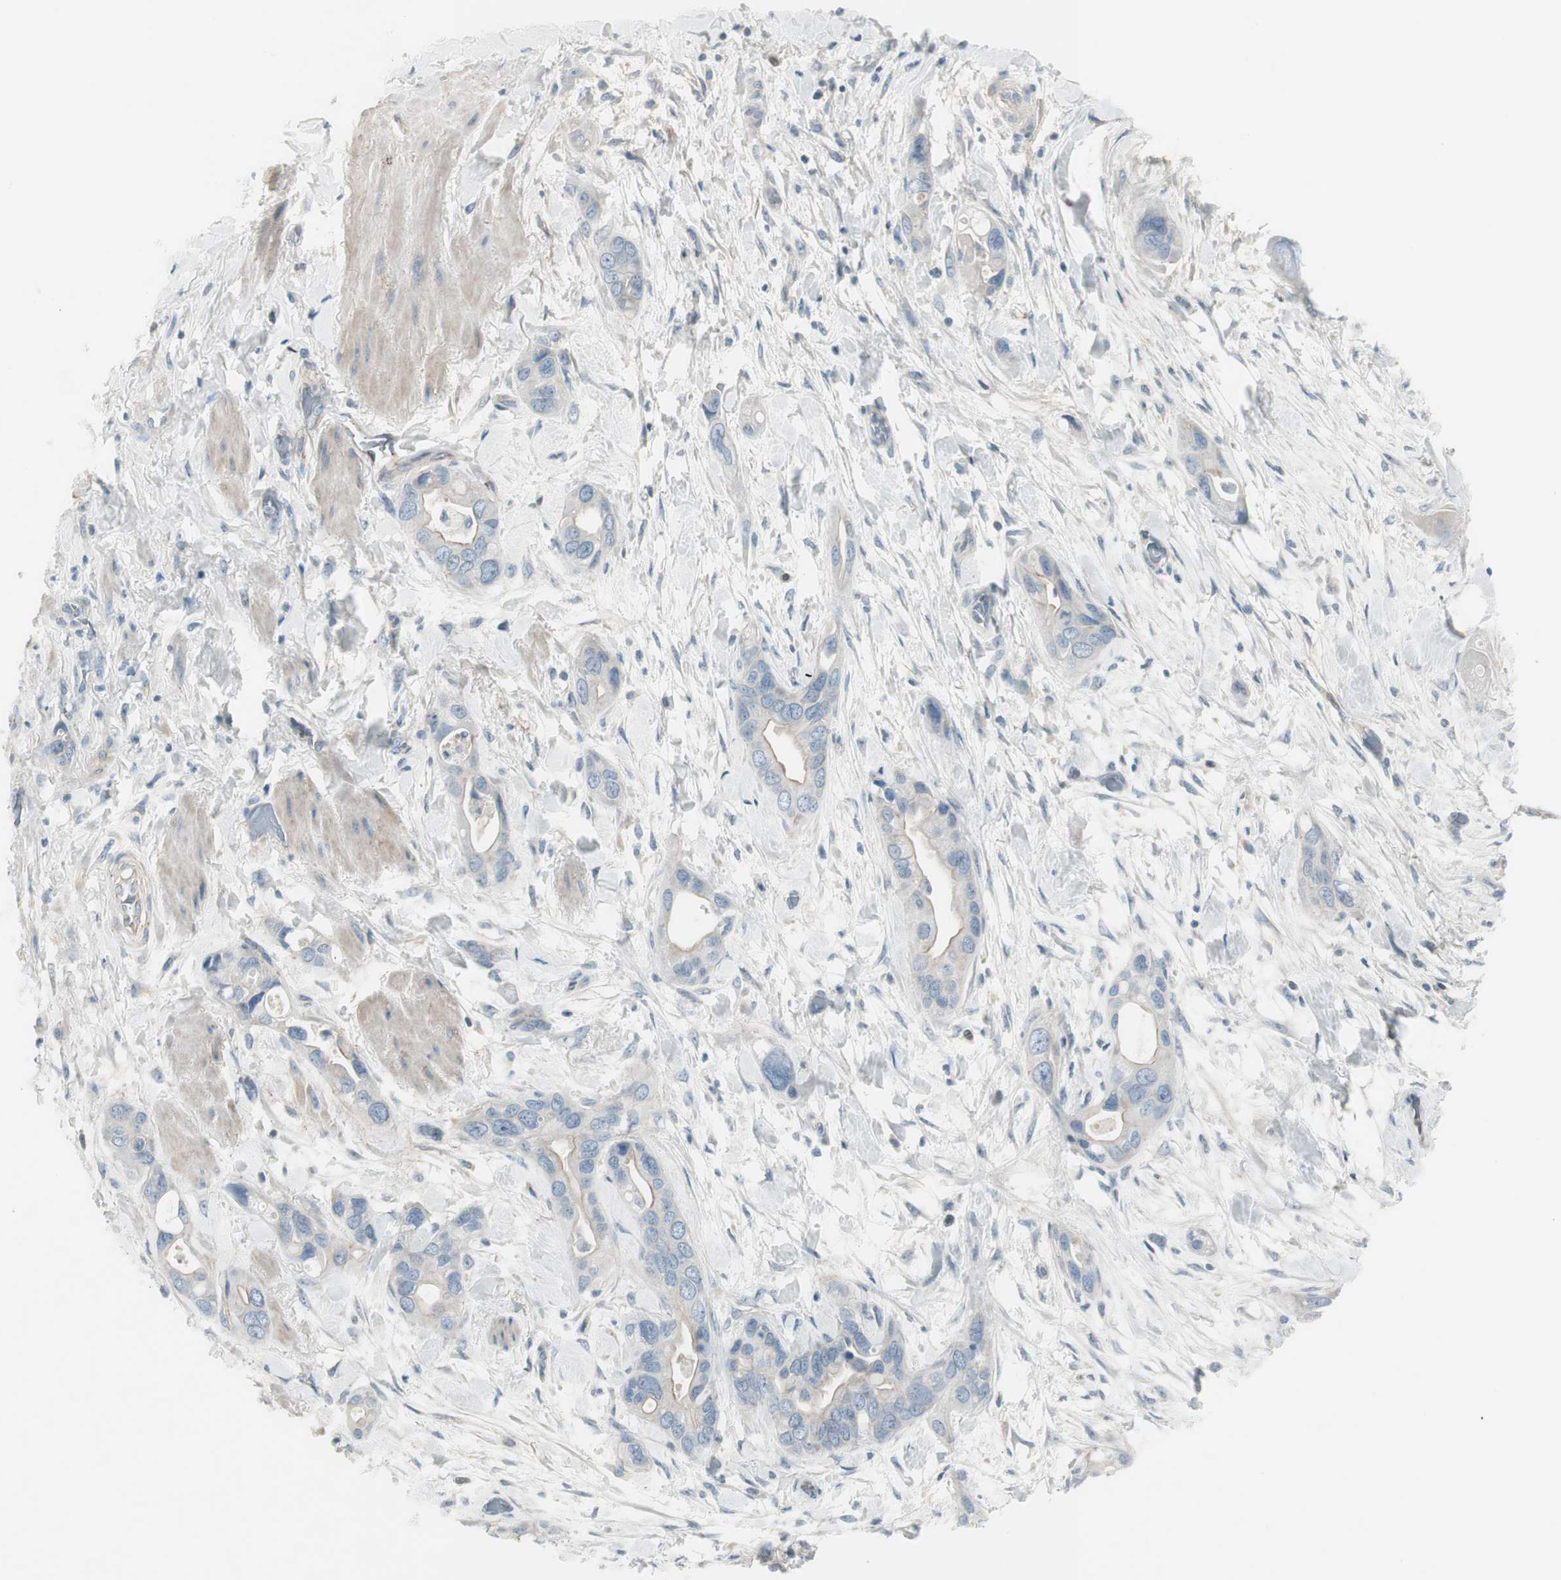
{"staining": {"intensity": "negative", "quantity": "none", "location": "none"}, "tissue": "pancreatic cancer", "cell_type": "Tumor cells", "image_type": "cancer", "snomed": [{"axis": "morphology", "description": "Adenocarcinoma, NOS"}, {"axis": "topography", "description": "Pancreas"}], "caption": "Immunohistochemistry of human pancreatic adenocarcinoma displays no staining in tumor cells. (DAB IHC, high magnification).", "gene": "CACNA2D1", "patient": {"sex": "female", "age": 77}}